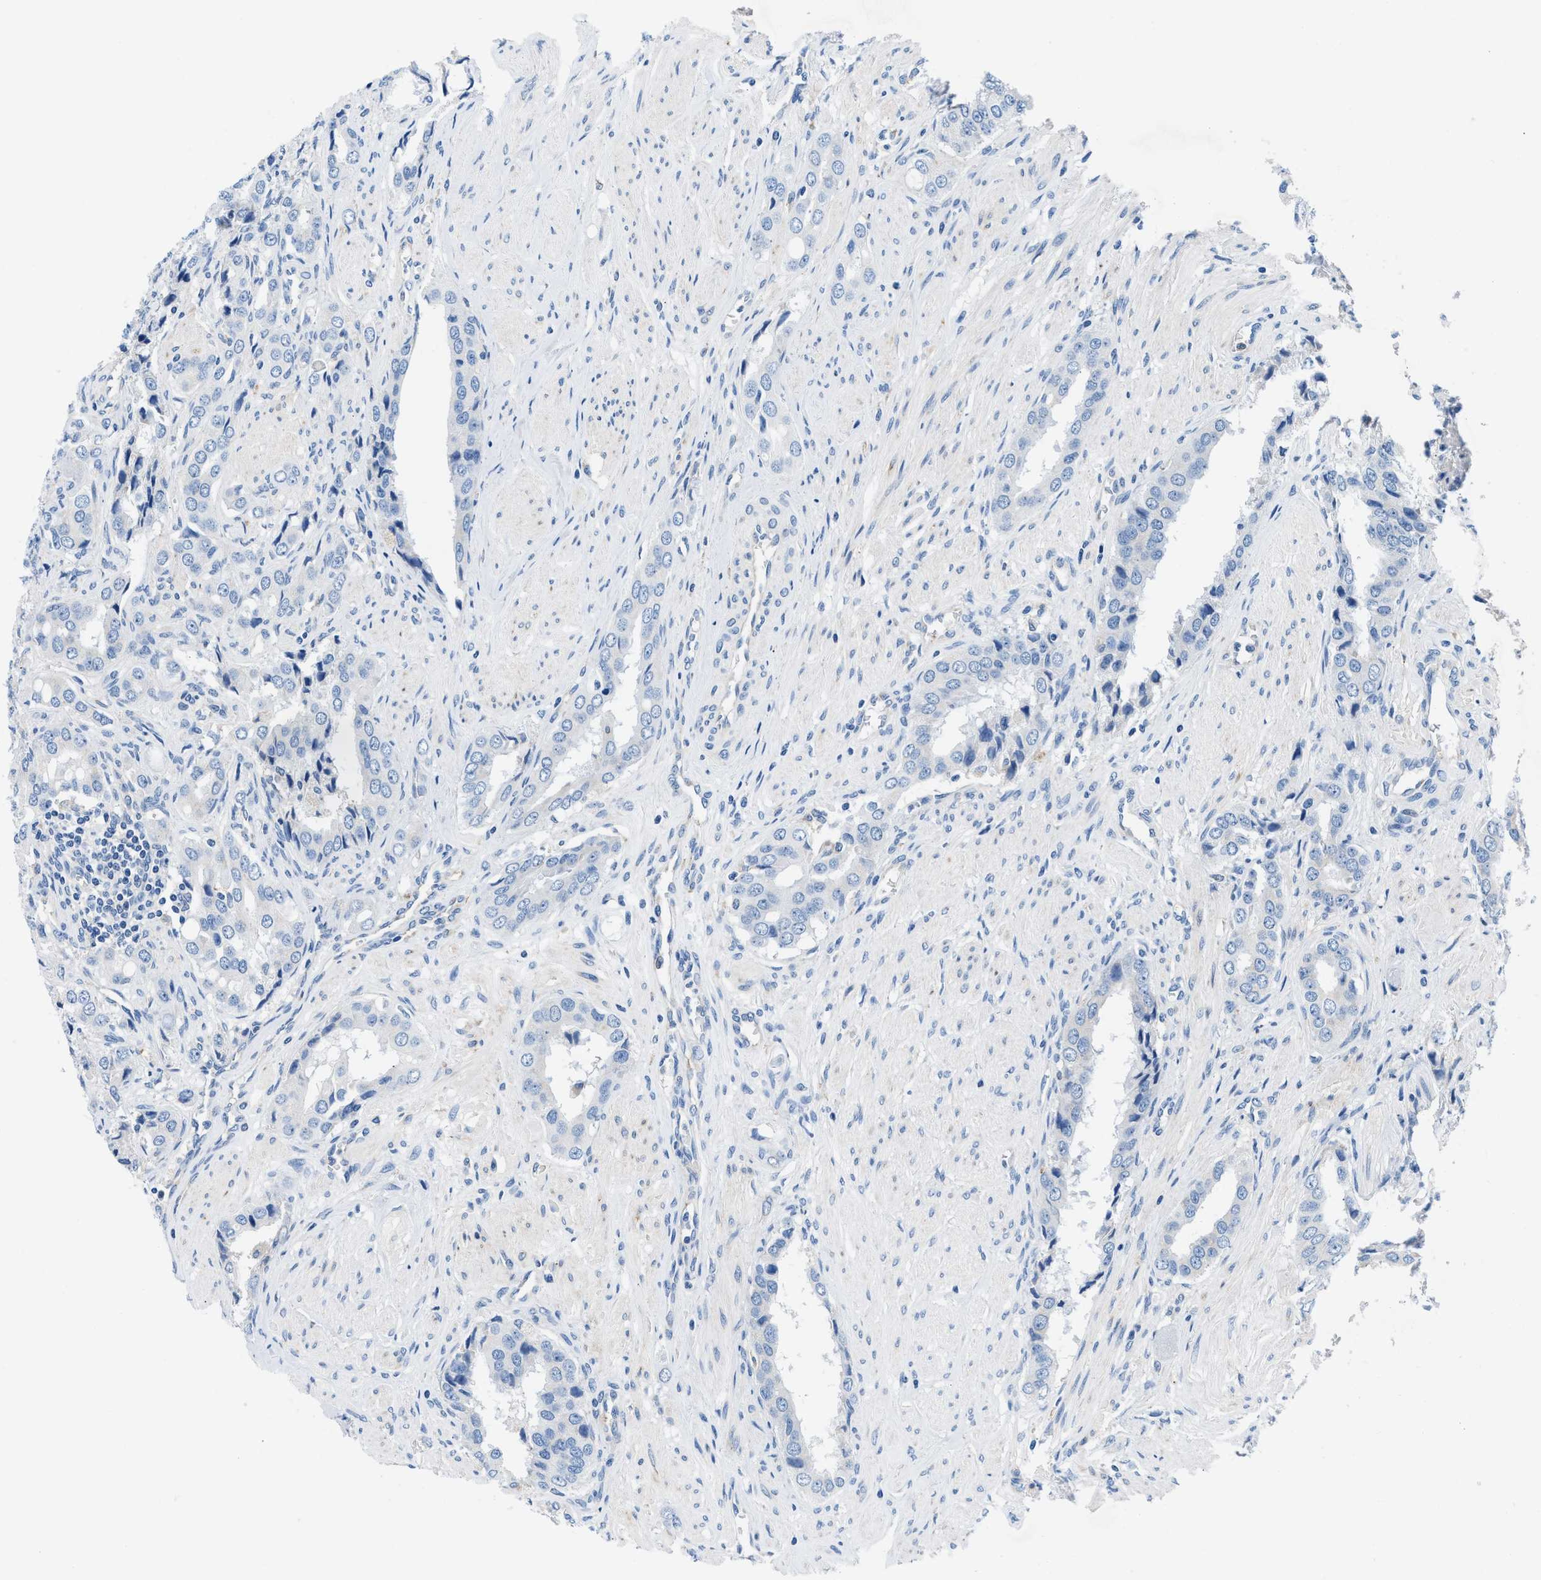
{"staining": {"intensity": "negative", "quantity": "none", "location": "none"}, "tissue": "prostate cancer", "cell_type": "Tumor cells", "image_type": "cancer", "snomed": [{"axis": "morphology", "description": "Adenocarcinoma, High grade"}, {"axis": "topography", "description": "Prostate"}], "caption": "An IHC micrograph of prostate adenocarcinoma (high-grade) is shown. There is no staining in tumor cells of prostate adenocarcinoma (high-grade).", "gene": "BNC2", "patient": {"sex": "male", "age": 52}}